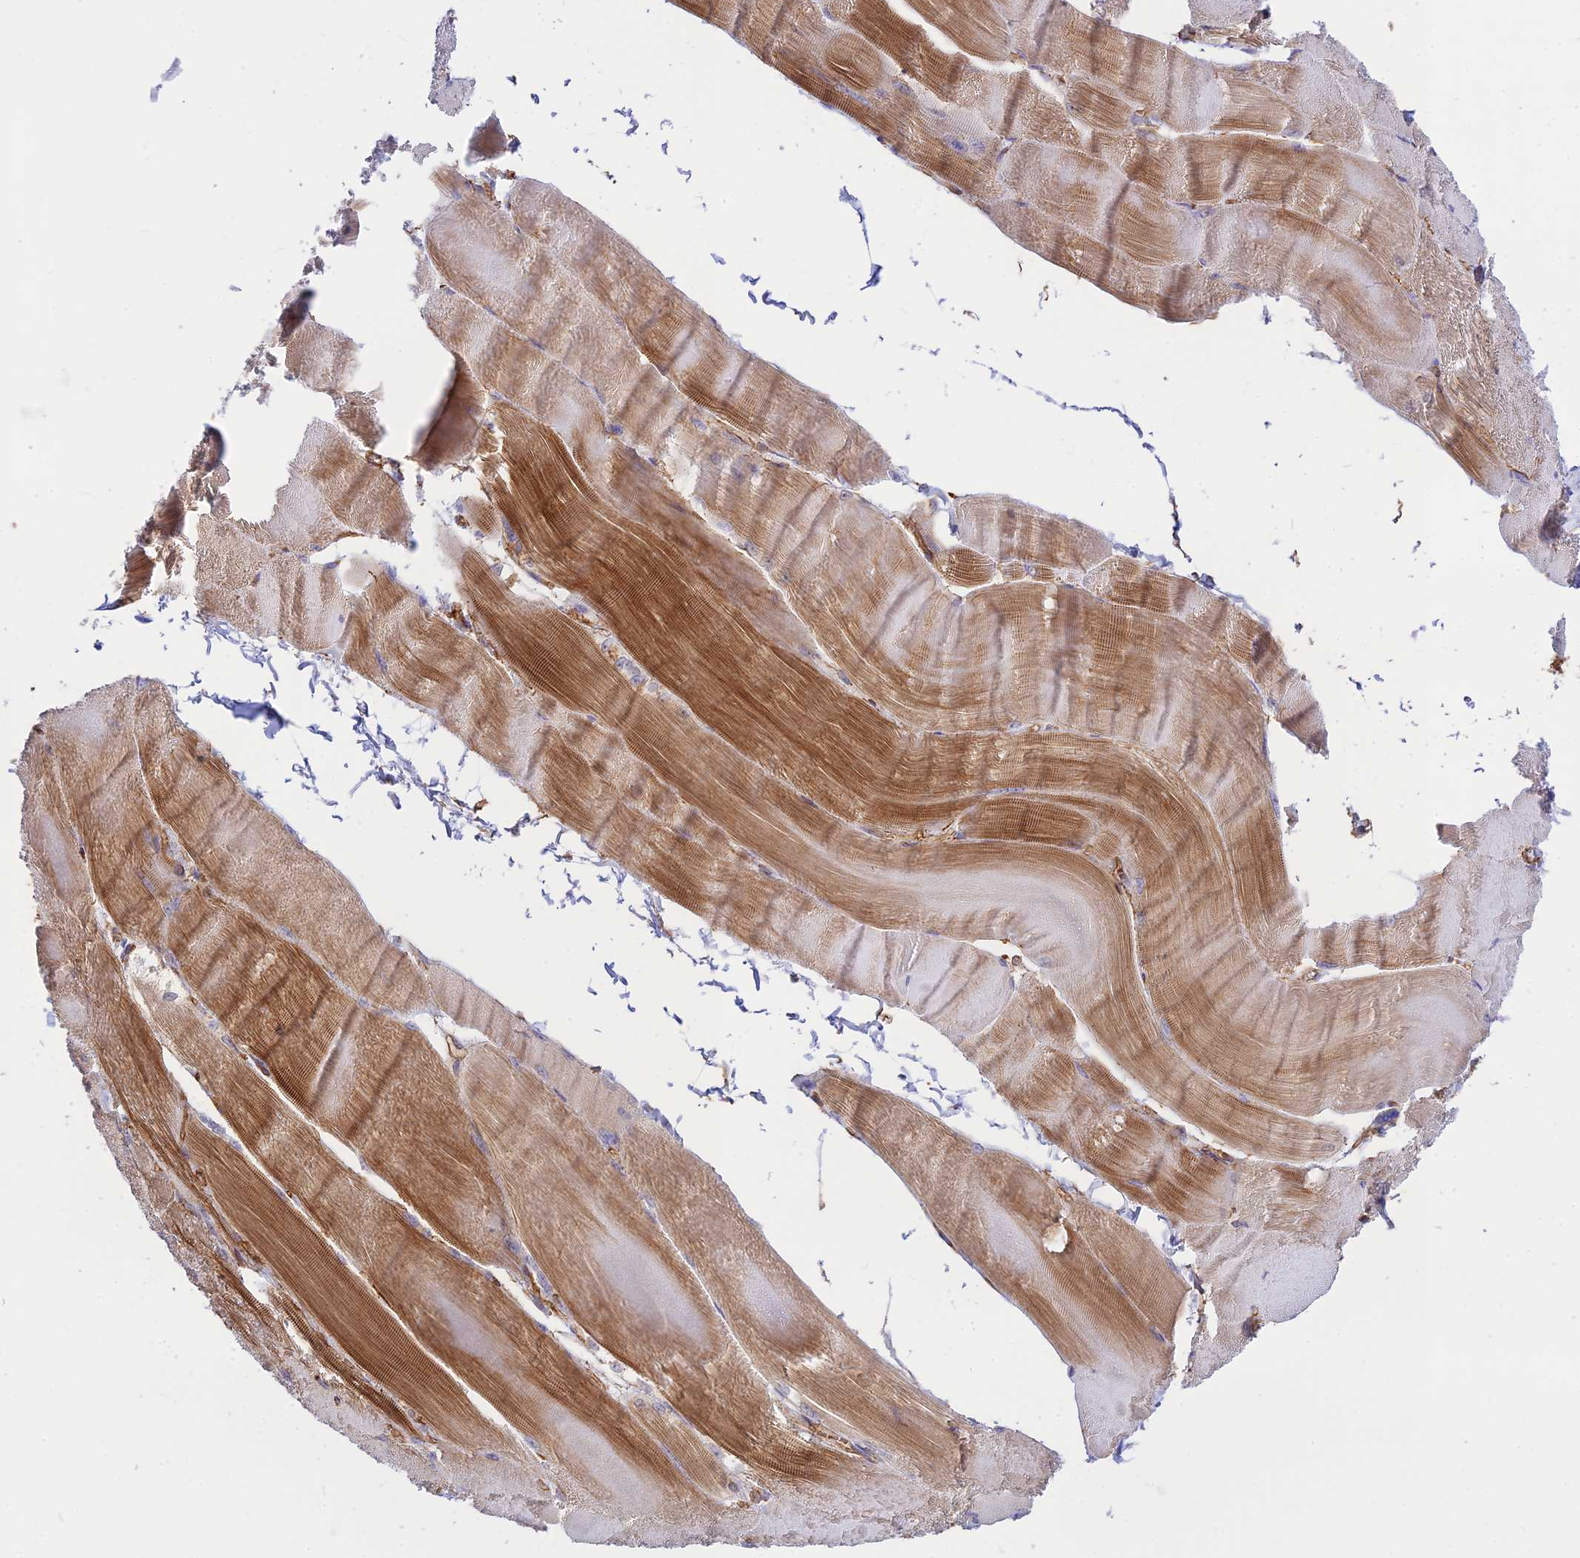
{"staining": {"intensity": "strong", "quantity": "25%-75%", "location": "cytoplasmic/membranous"}, "tissue": "skeletal muscle", "cell_type": "Myocytes", "image_type": "normal", "snomed": [{"axis": "morphology", "description": "Normal tissue, NOS"}, {"axis": "morphology", "description": "Basal cell carcinoma"}, {"axis": "topography", "description": "Skeletal muscle"}], "caption": "IHC image of unremarkable skeletal muscle stained for a protein (brown), which shows high levels of strong cytoplasmic/membranous expression in approximately 25%-75% of myocytes.", "gene": "YPEL5", "patient": {"sex": "female", "age": 64}}